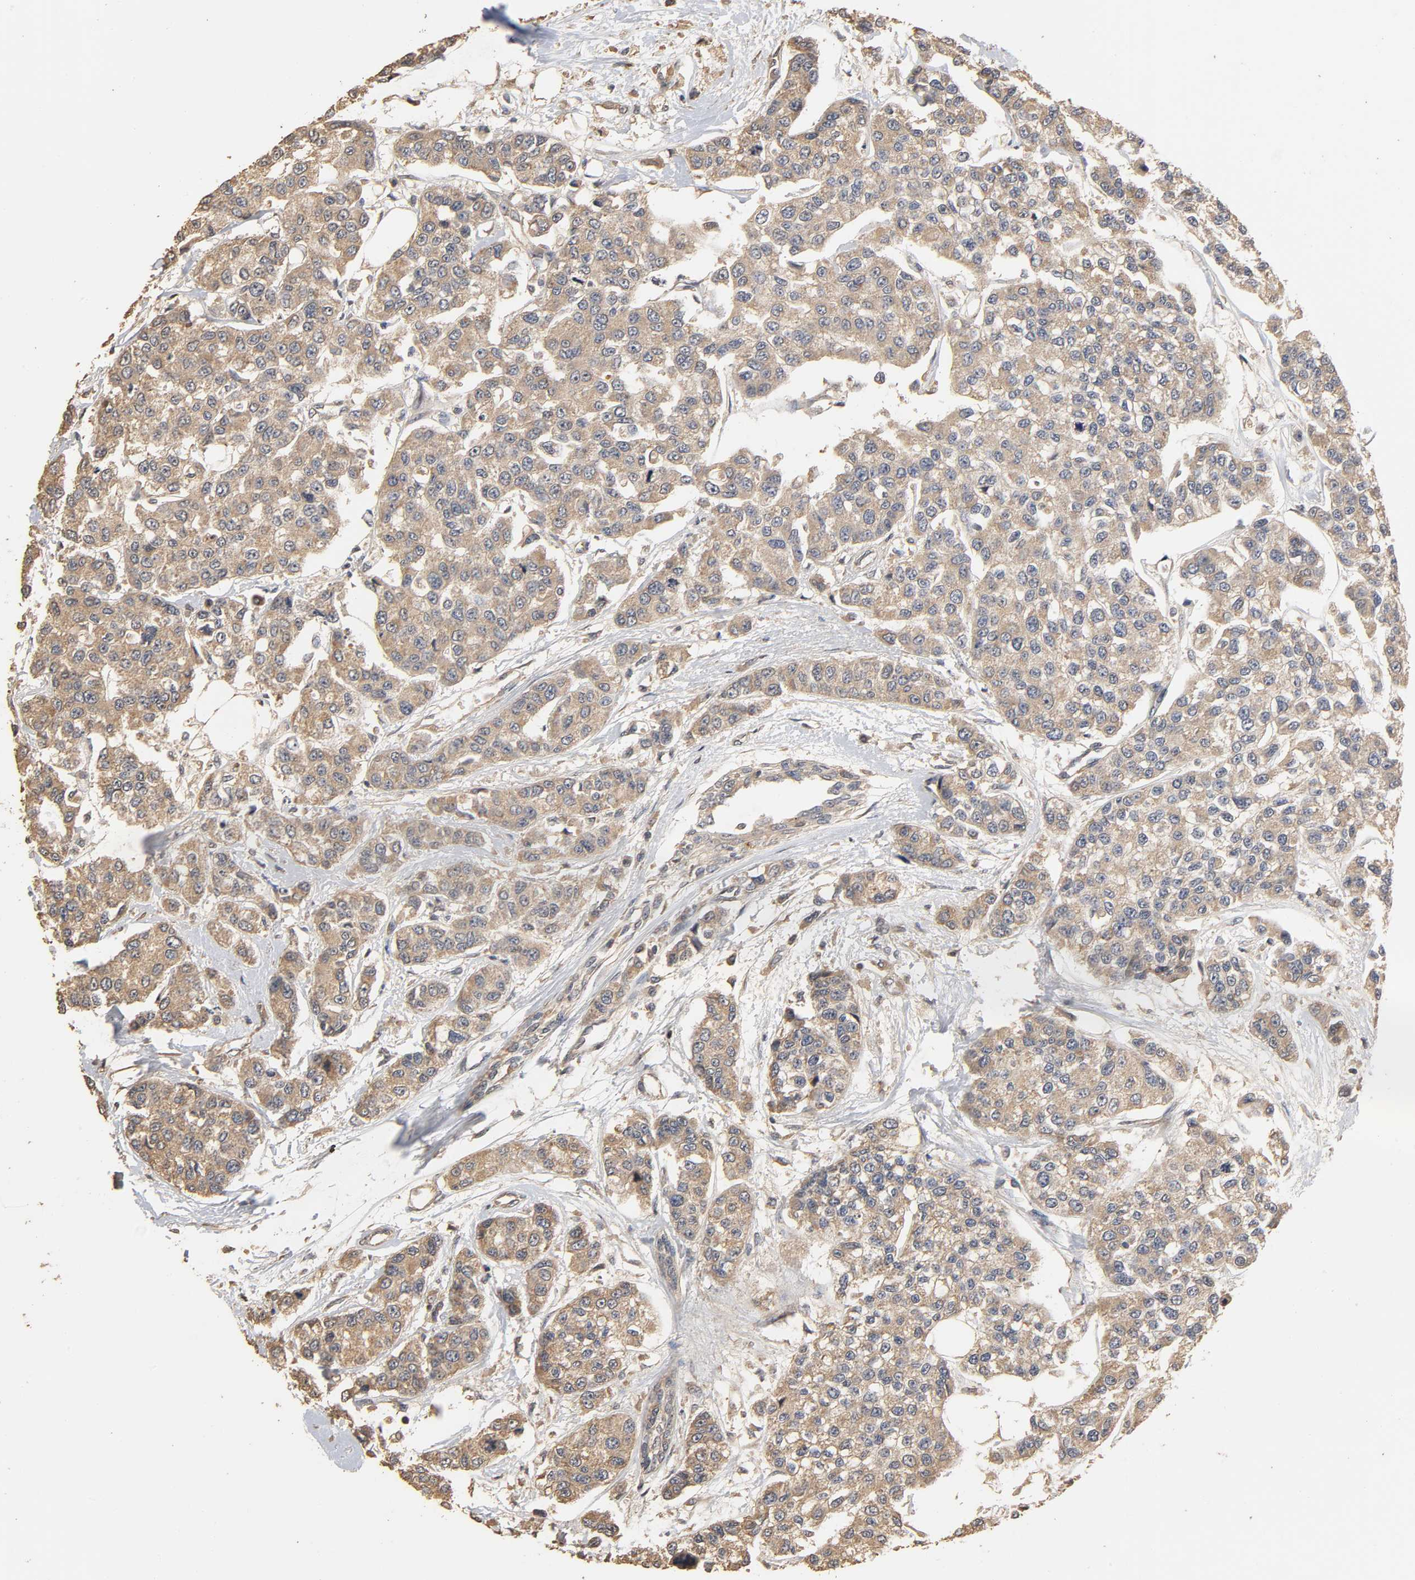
{"staining": {"intensity": "moderate", "quantity": ">75%", "location": "cytoplasmic/membranous"}, "tissue": "breast cancer", "cell_type": "Tumor cells", "image_type": "cancer", "snomed": [{"axis": "morphology", "description": "Duct carcinoma"}, {"axis": "topography", "description": "Breast"}], "caption": "Immunohistochemistry (IHC) of breast cancer (invasive ductal carcinoma) reveals medium levels of moderate cytoplasmic/membranous expression in about >75% of tumor cells. The protein of interest is shown in brown color, while the nuclei are stained blue.", "gene": "ARHGEF7", "patient": {"sex": "female", "age": 51}}